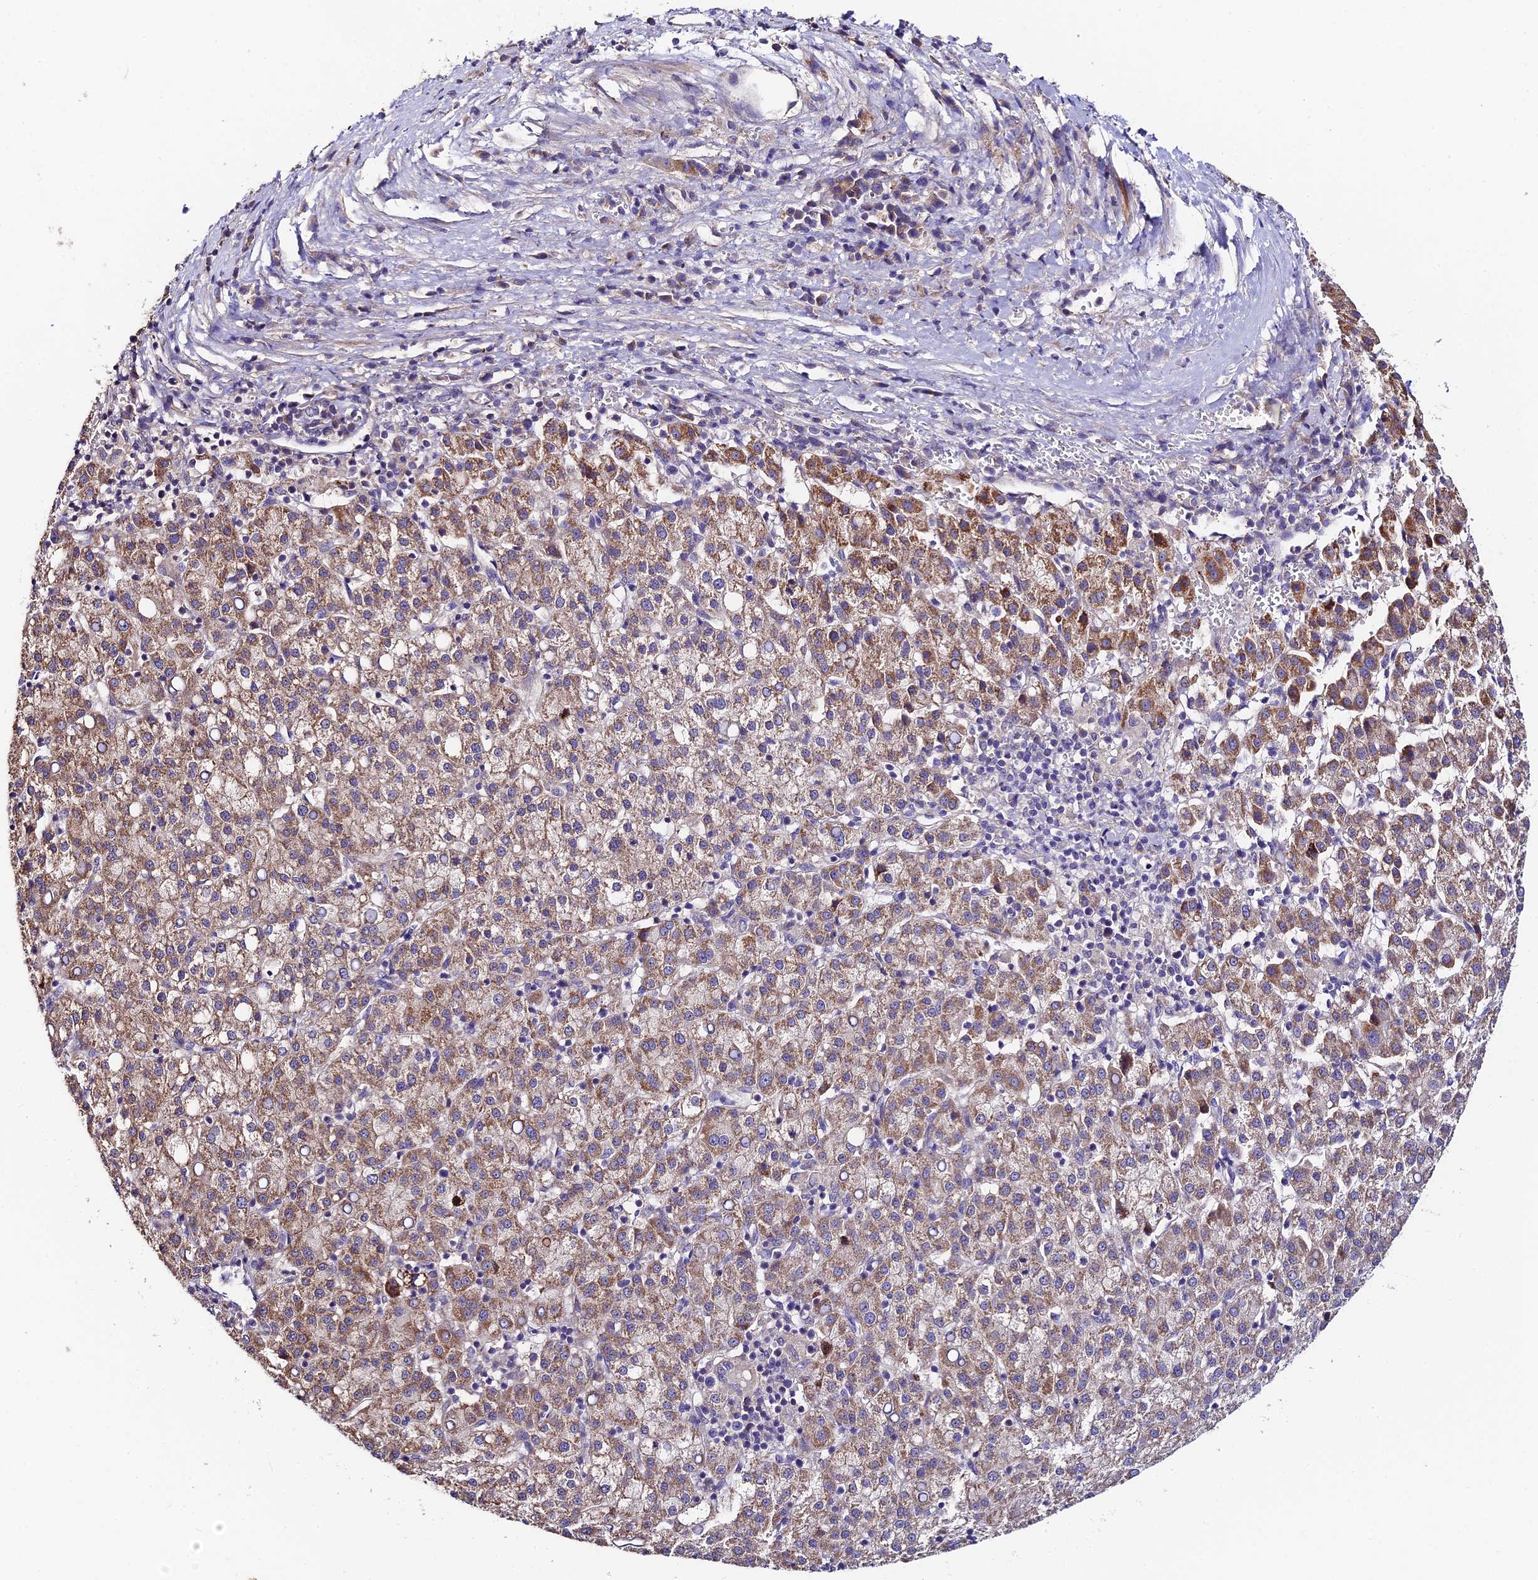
{"staining": {"intensity": "moderate", "quantity": ">75%", "location": "cytoplasmic/membranous"}, "tissue": "liver cancer", "cell_type": "Tumor cells", "image_type": "cancer", "snomed": [{"axis": "morphology", "description": "Carcinoma, Hepatocellular, NOS"}, {"axis": "topography", "description": "Liver"}], "caption": "Immunohistochemistry image of hepatocellular carcinoma (liver) stained for a protein (brown), which demonstrates medium levels of moderate cytoplasmic/membranous staining in about >75% of tumor cells.", "gene": "C3orf20", "patient": {"sex": "female", "age": 58}}